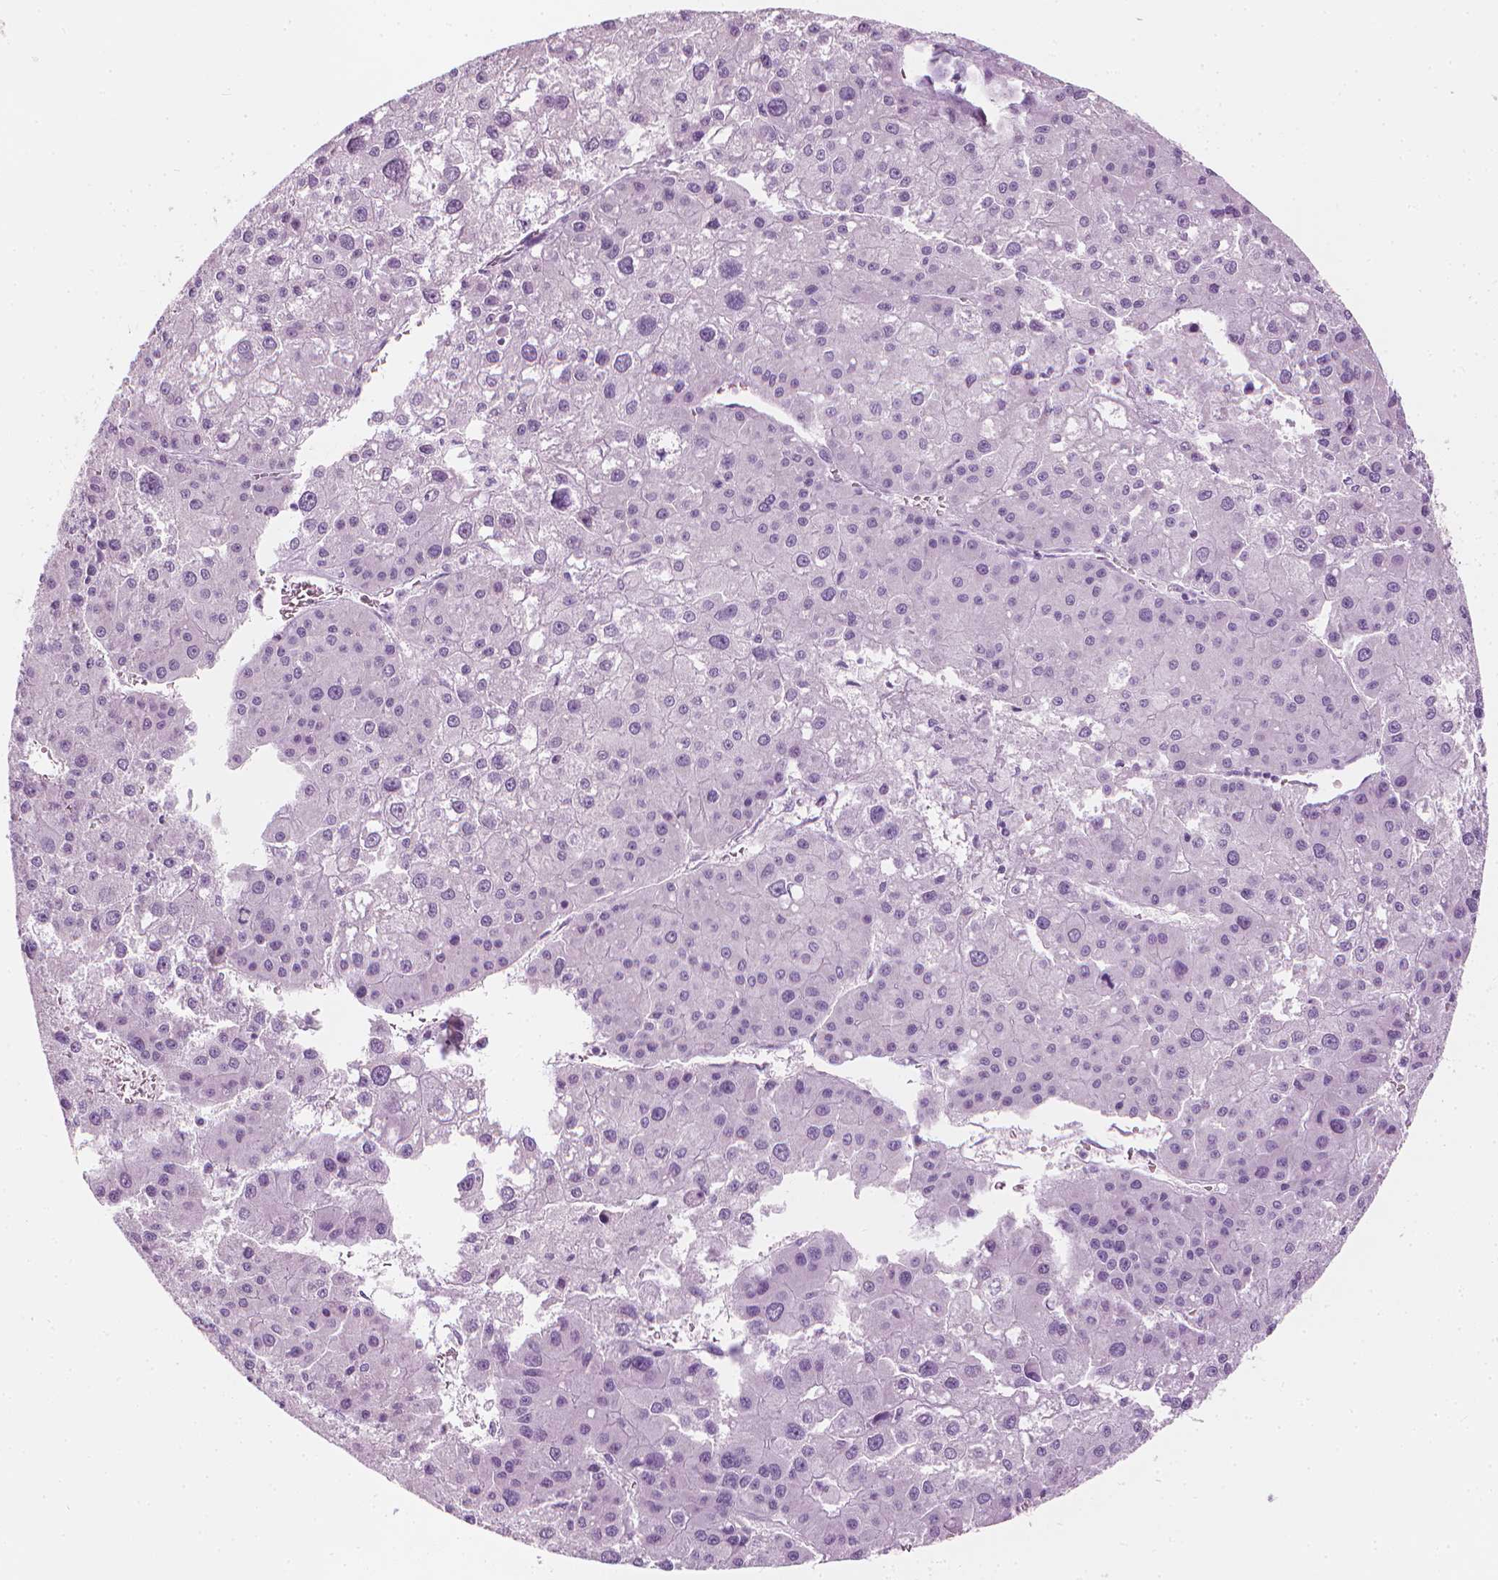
{"staining": {"intensity": "negative", "quantity": "none", "location": "none"}, "tissue": "liver cancer", "cell_type": "Tumor cells", "image_type": "cancer", "snomed": [{"axis": "morphology", "description": "Carcinoma, Hepatocellular, NOS"}, {"axis": "topography", "description": "Liver"}], "caption": "DAB immunohistochemical staining of liver cancer (hepatocellular carcinoma) demonstrates no significant expression in tumor cells.", "gene": "SCG3", "patient": {"sex": "male", "age": 73}}